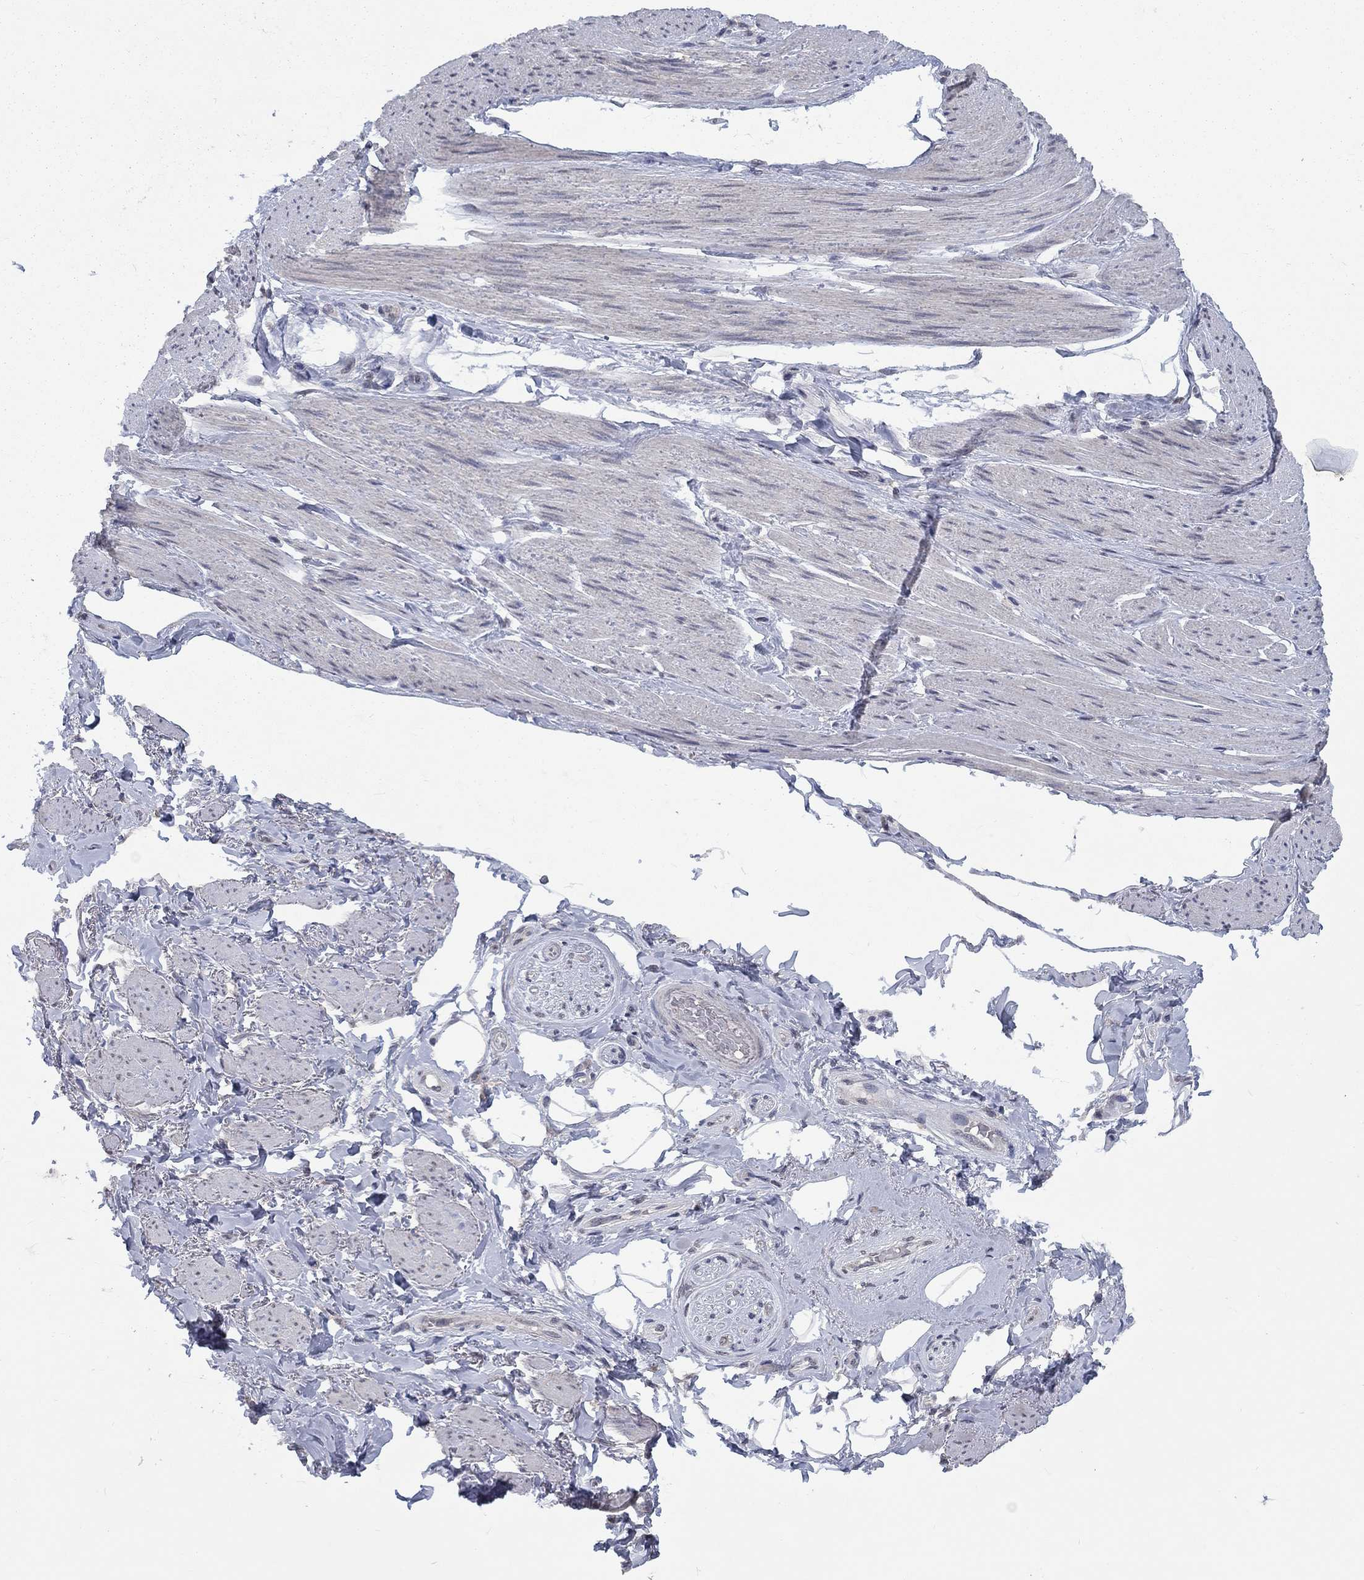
{"staining": {"intensity": "negative", "quantity": "none", "location": "none"}, "tissue": "adipose tissue", "cell_type": "Adipocytes", "image_type": "normal", "snomed": [{"axis": "morphology", "description": "Normal tissue, NOS"}, {"axis": "topography", "description": "Skeletal muscle"}, {"axis": "topography", "description": "Anal"}, {"axis": "topography", "description": "Peripheral nerve tissue"}], "caption": "Immunohistochemistry (IHC) photomicrograph of unremarkable adipose tissue: human adipose tissue stained with DAB (3,3'-diaminobenzidine) reveals no significant protein staining in adipocytes. (DAB IHC visualized using brightfield microscopy, high magnification).", "gene": "SPATA33", "patient": {"sex": "male", "age": 53}}